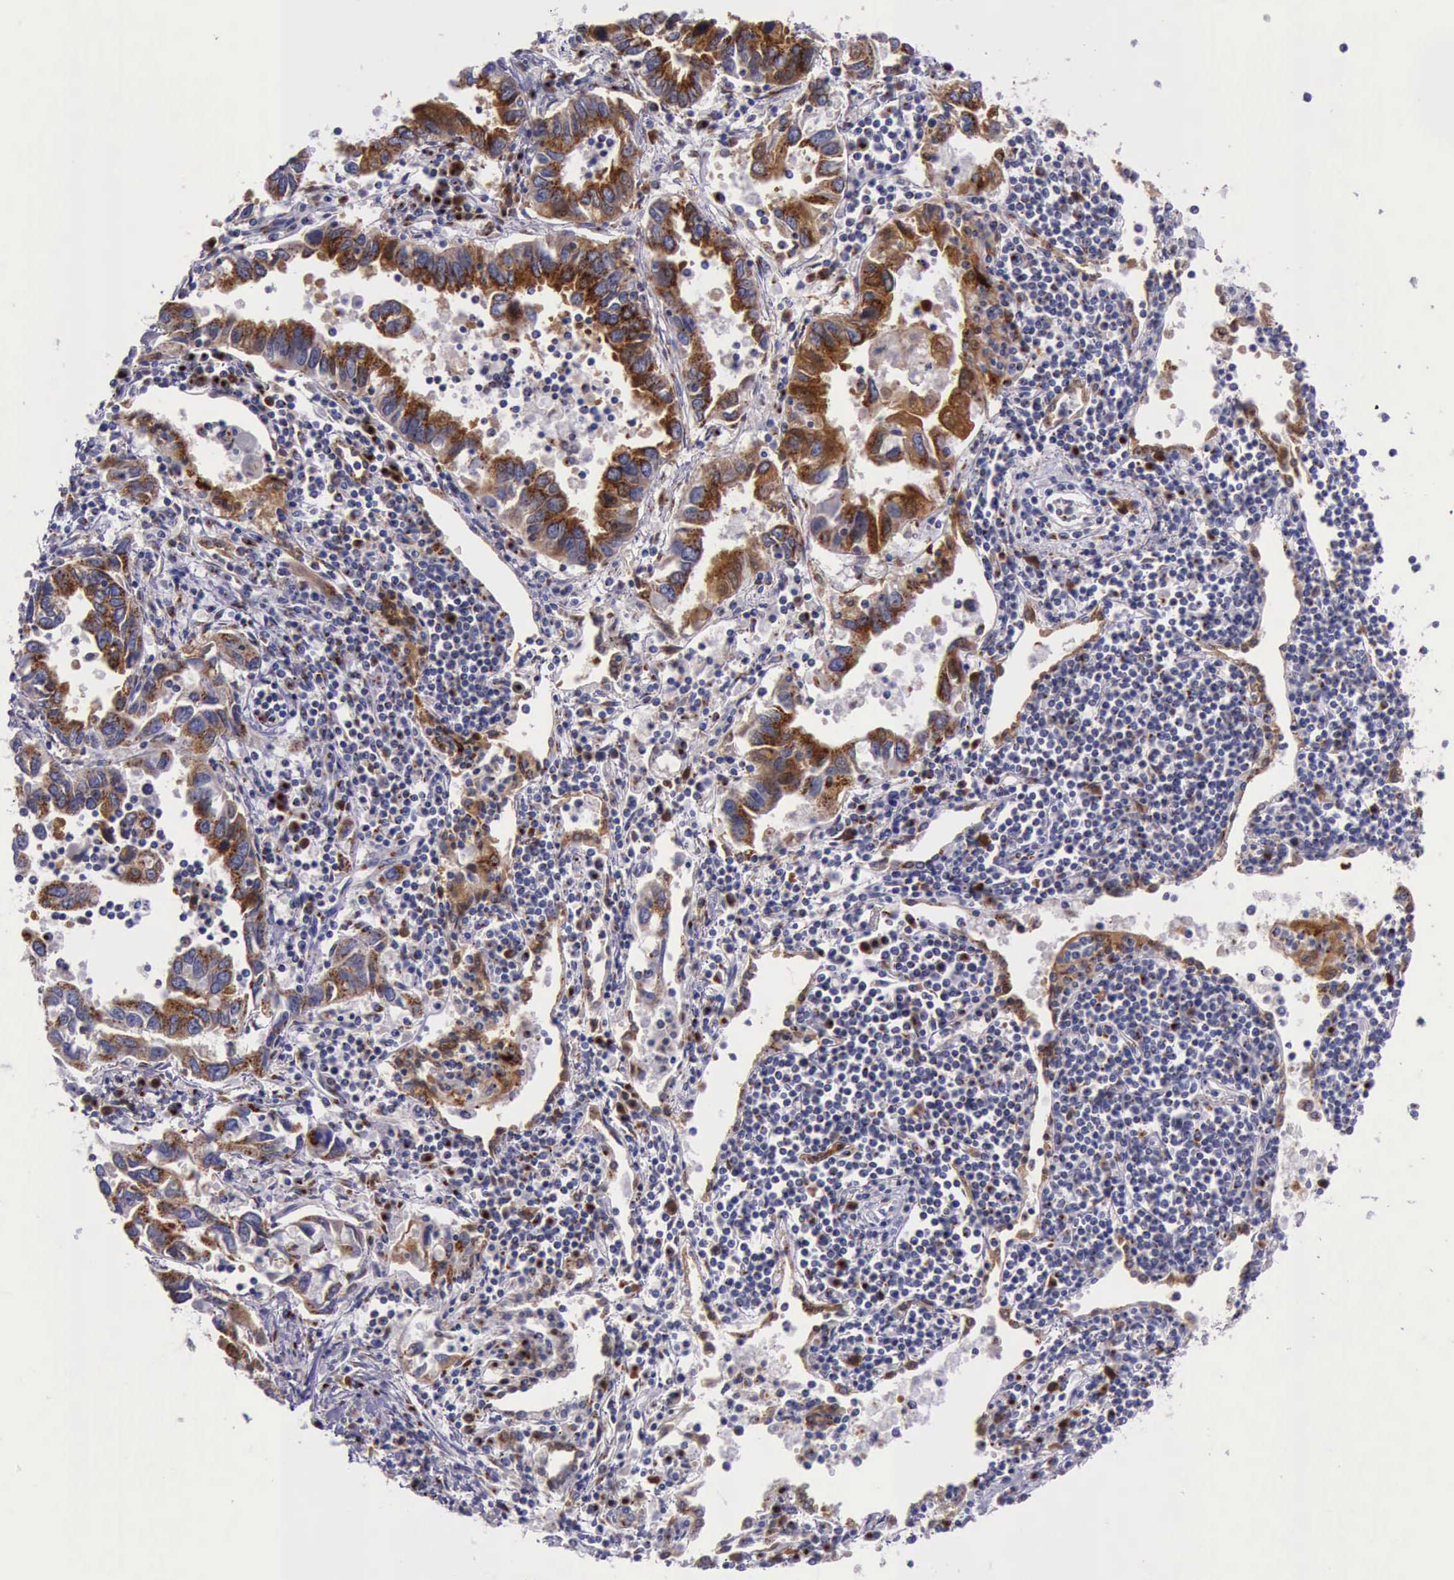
{"staining": {"intensity": "strong", "quantity": ">75%", "location": "cytoplasmic/membranous"}, "tissue": "lung cancer", "cell_type": "Tumor cells", "image_type": "cancer", "snomed": [{"axis": "morphology", "description": "Adenocarcinoma, NOS"}, {"axis": "topography", "description": "Lung"}], "caption": "Immunohistochemical staining of adenocarcinoma (lung) demonstrates strong cytoplasmic/membranous protein expression in about >75% of tumor cells.", "gene": "GOLGA5", "patient": {"sex": "male", "age": 48}}